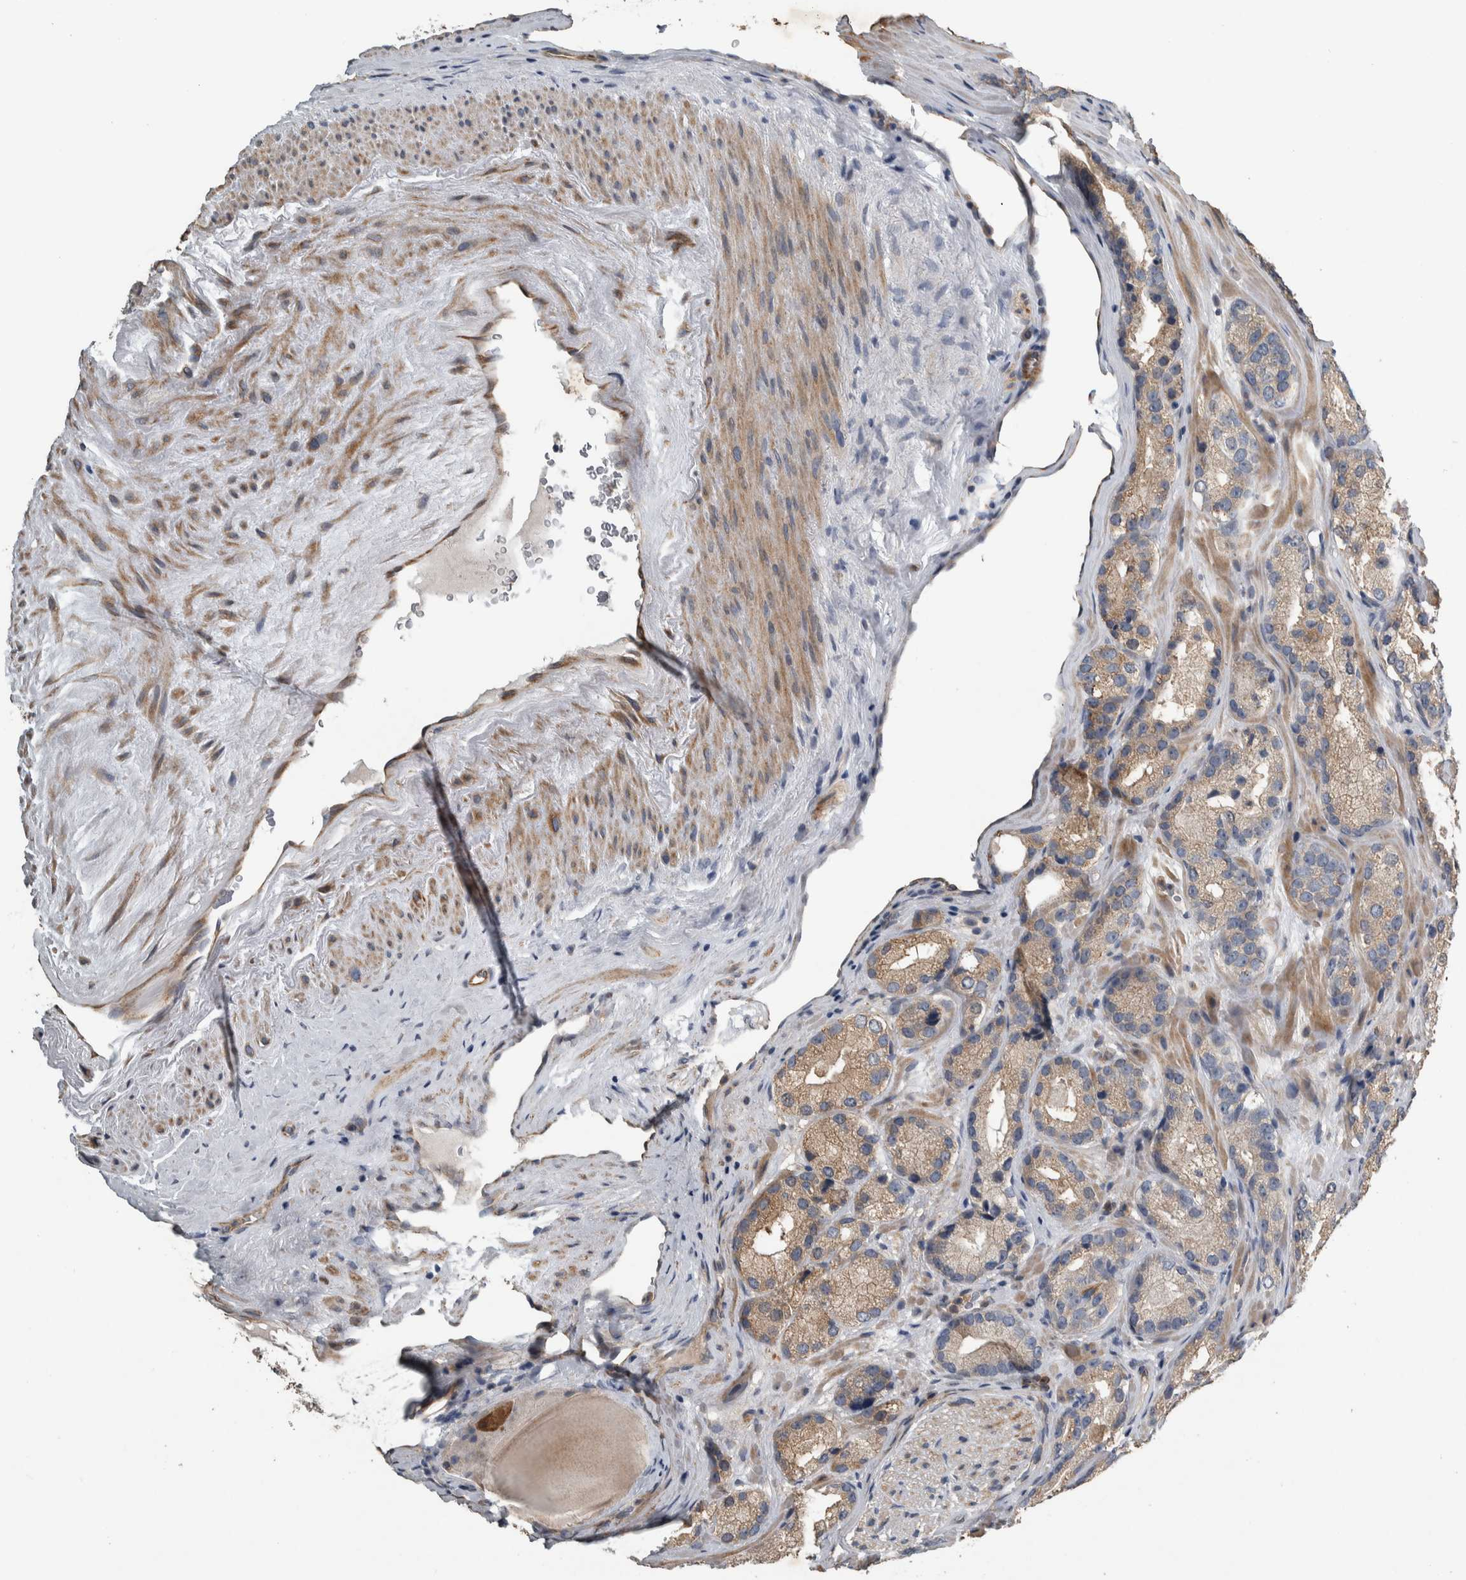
{"staining": {"intensity": "weak", "quantity": ">75%", "location": "cytoplasmic/membranous"}, "tissue": "prostate cancer", "cell_type": "Tumor cells", "image_type": "cancer", "snomed": [{"axis": "morphology", "description": "Adenocarcinoma, High grade"}, {"axis": "topography", "description": "Prostate"}], "caption": "Immunohistochemistry histopathology image of prostate high-grade adenocarcinoma stained for a protein (brown), which shows low levels of weak cytoplasmic/membranous expression in about >75% of tumor cells.", "gene": "NT5C2", "patient": {"sex": "male", "age": 63}}